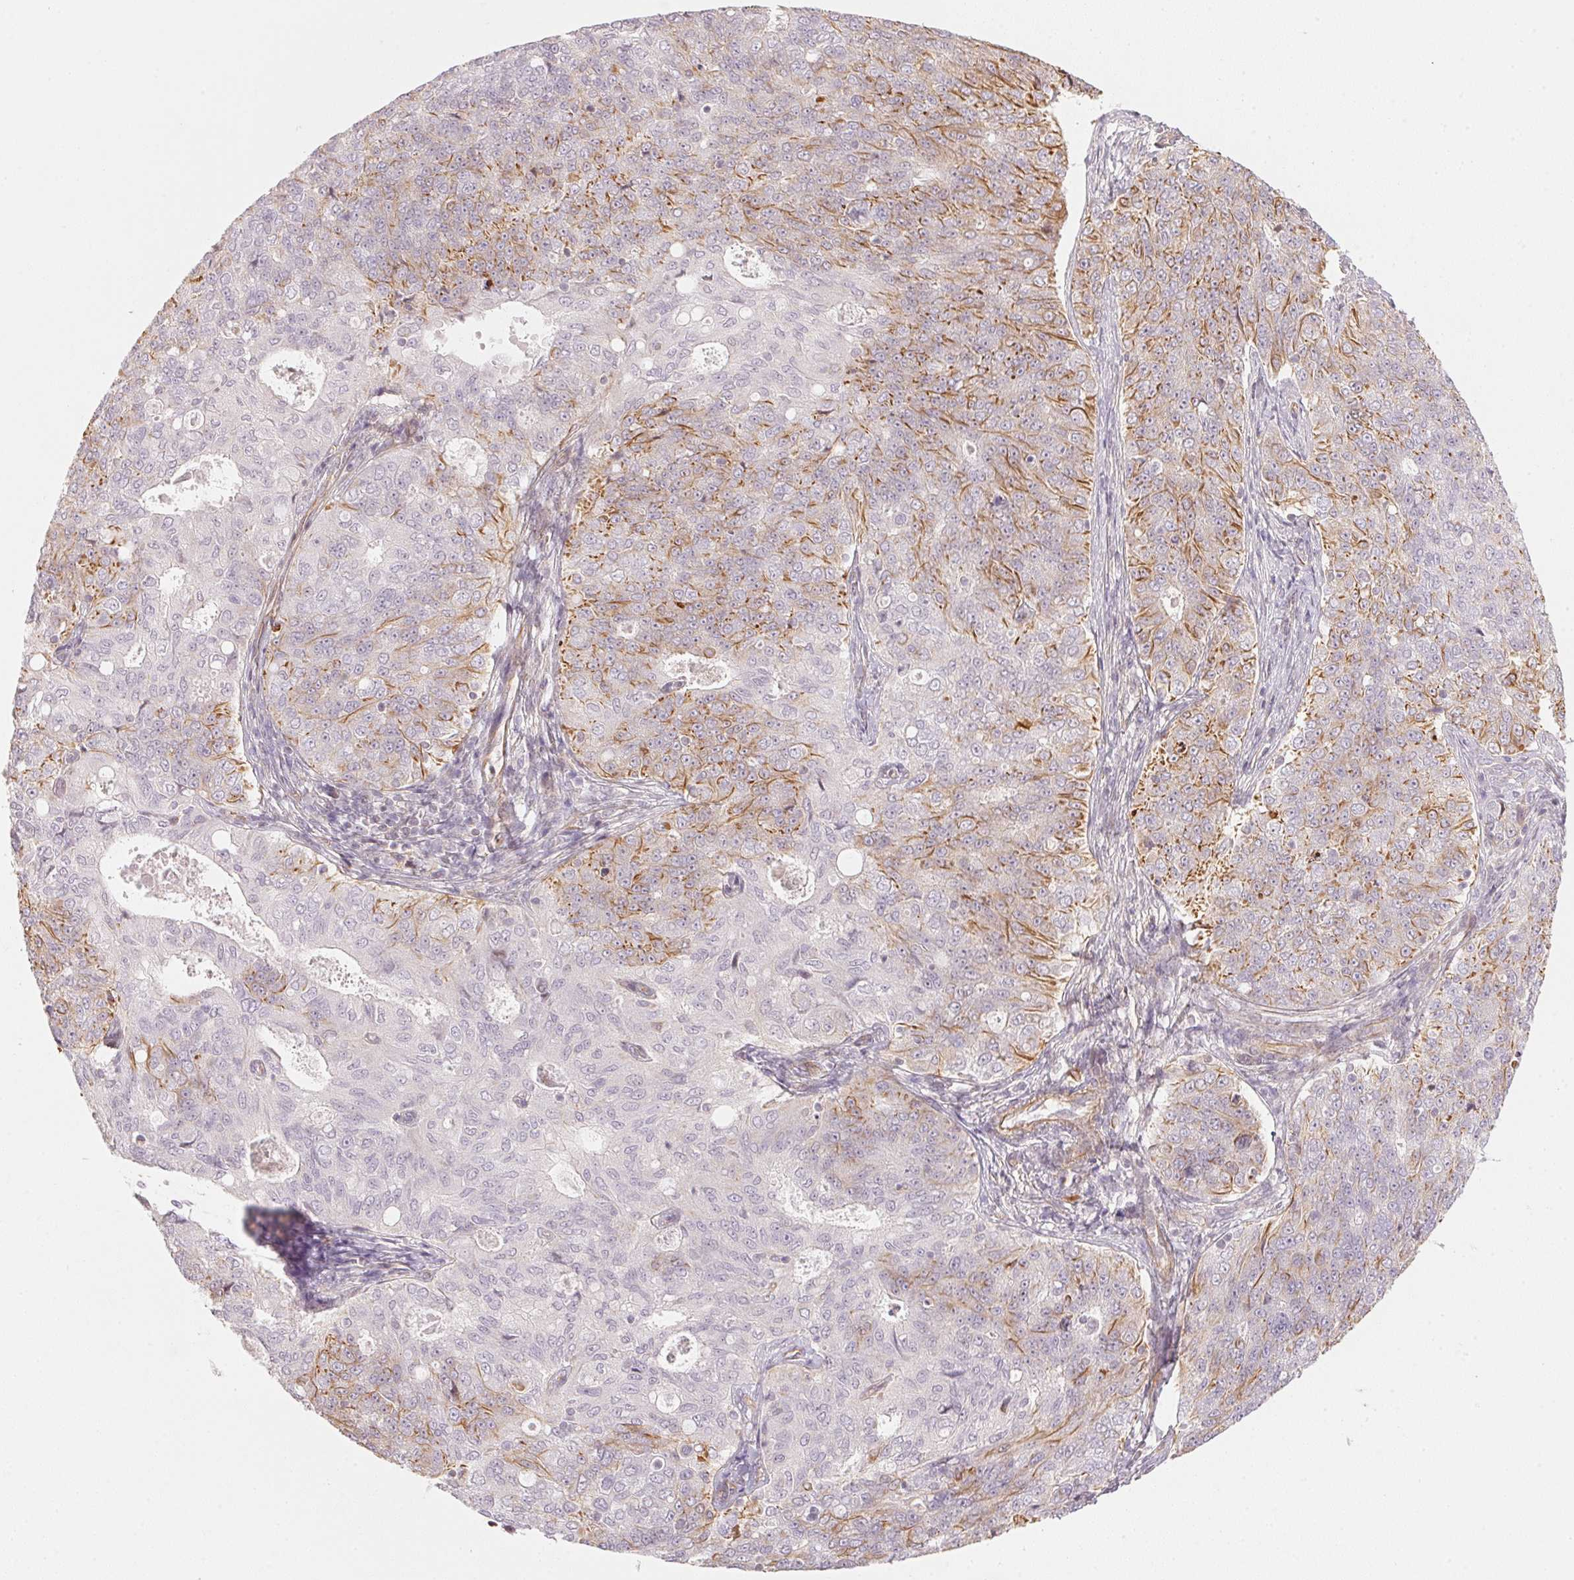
{"staining": {"intensity": "moderate", "quantity": "<25%", "location": "cytoplasmic/membranous"}, "tissue": "endometrial cancer", "cell_type": "Tumor cells", "image_type": "cancer", "snomed": [{"axis": "morphology", "description": "Adenocarcinoma, NOS"}, {"axis": "topography", "description": "Endometrium"}], "caption": "This is a histology image of IHC staining of adenocarcinoma (endometrial), which shows moderate expression in the cytoplasmic/membranous of tumor cells.", "gene": "FOXR2", "patient": {"sex": "female", "age": 43}}